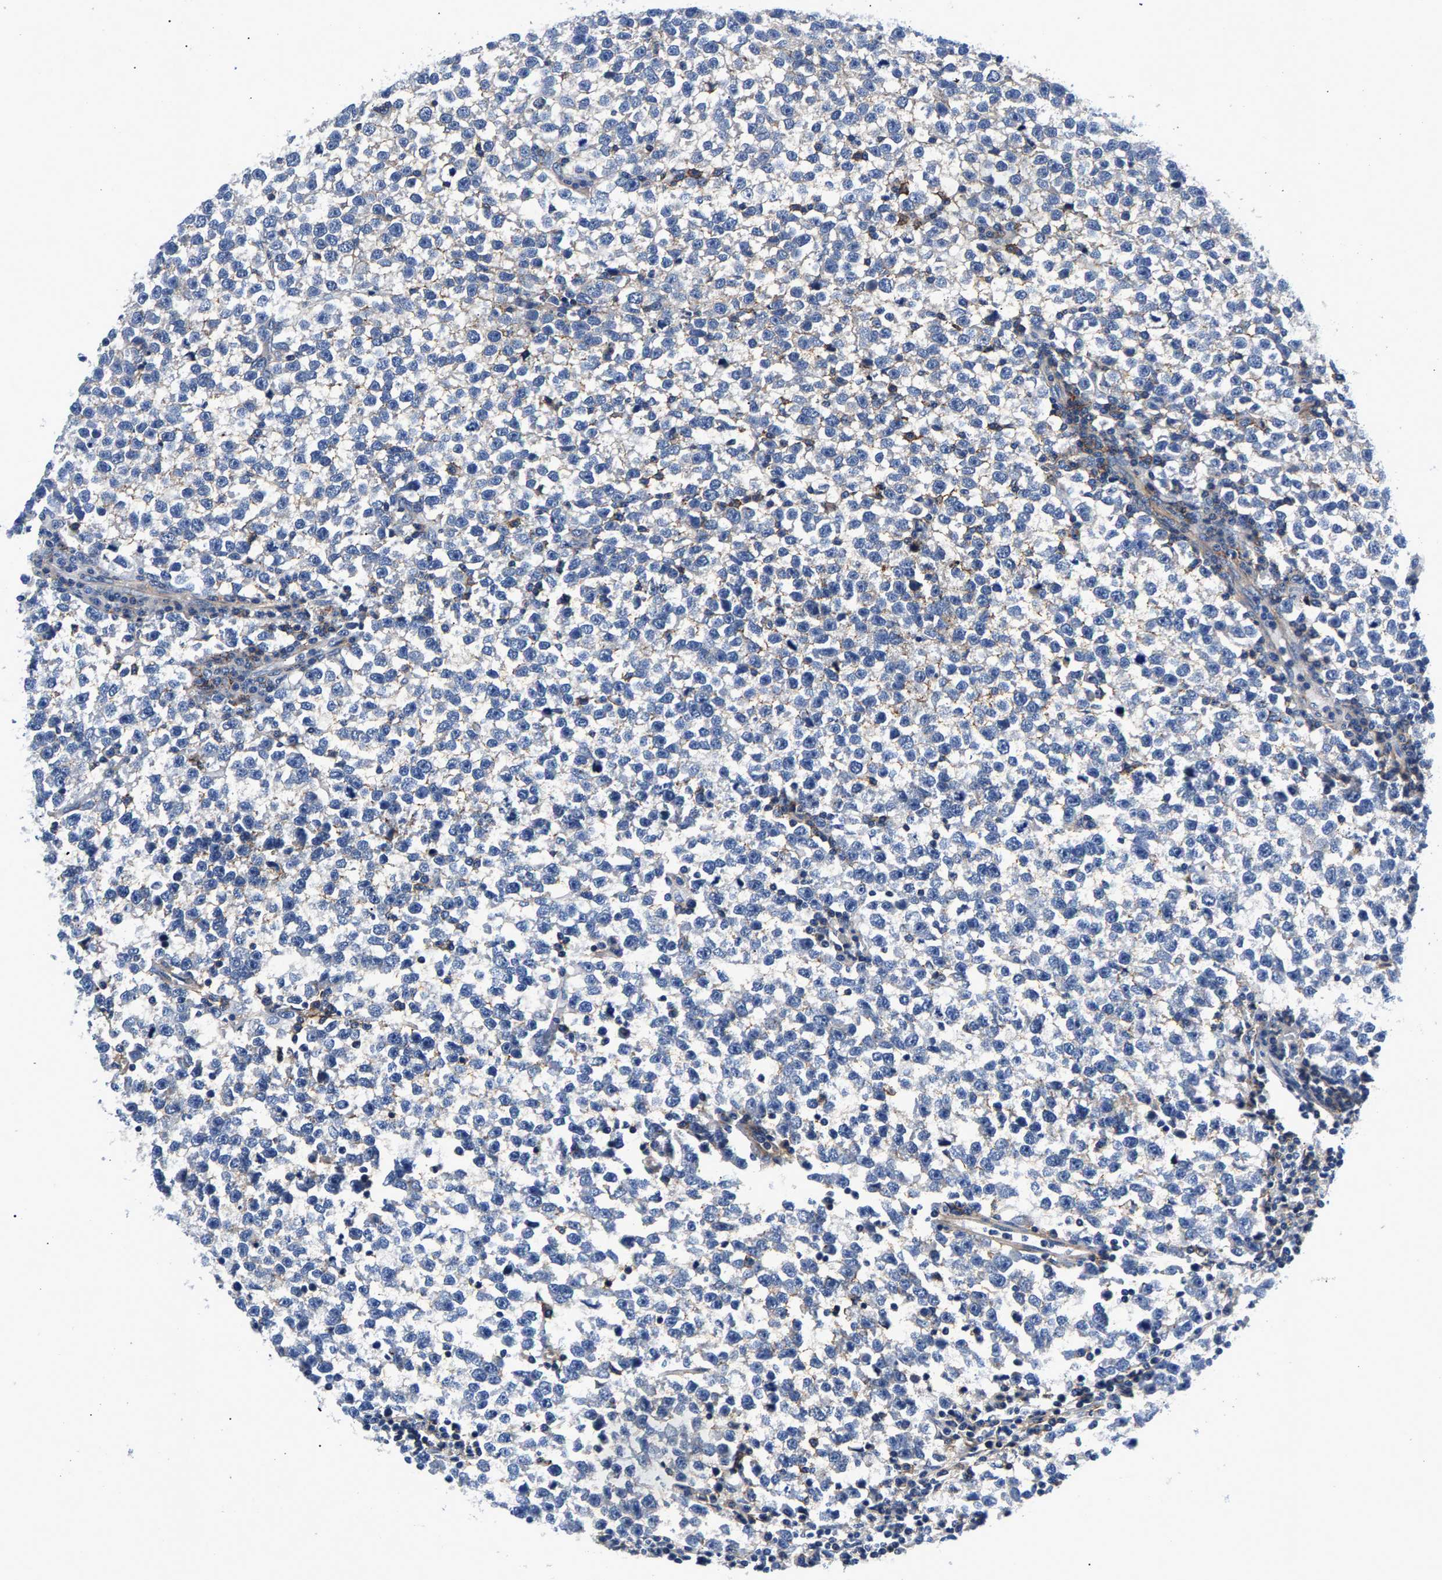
{"staining": {"intensity": "weak", "quantity": "25%-75%", "location": "cytoplasmic/membranous"}, "tissue": "testis cancer", "cell_type": "Tumor cells", "image_type": "cancer", "snomed": [{"axis": "morphology", "description": "Normal tissue, NOS"}, {"axis": "morphology", "description": "Seminoma, NOS"}, {"axis": "topography", "description": "Testis"}], "caption": "Immunohistochemical staining of human seminoma (testis) demonstrates low levels of weak cytoplasmic/membranous positivity in about 25%-75% of tumor cells.", "gene": "P2RY4", "patient": {"sex": "male", "age": 43}}